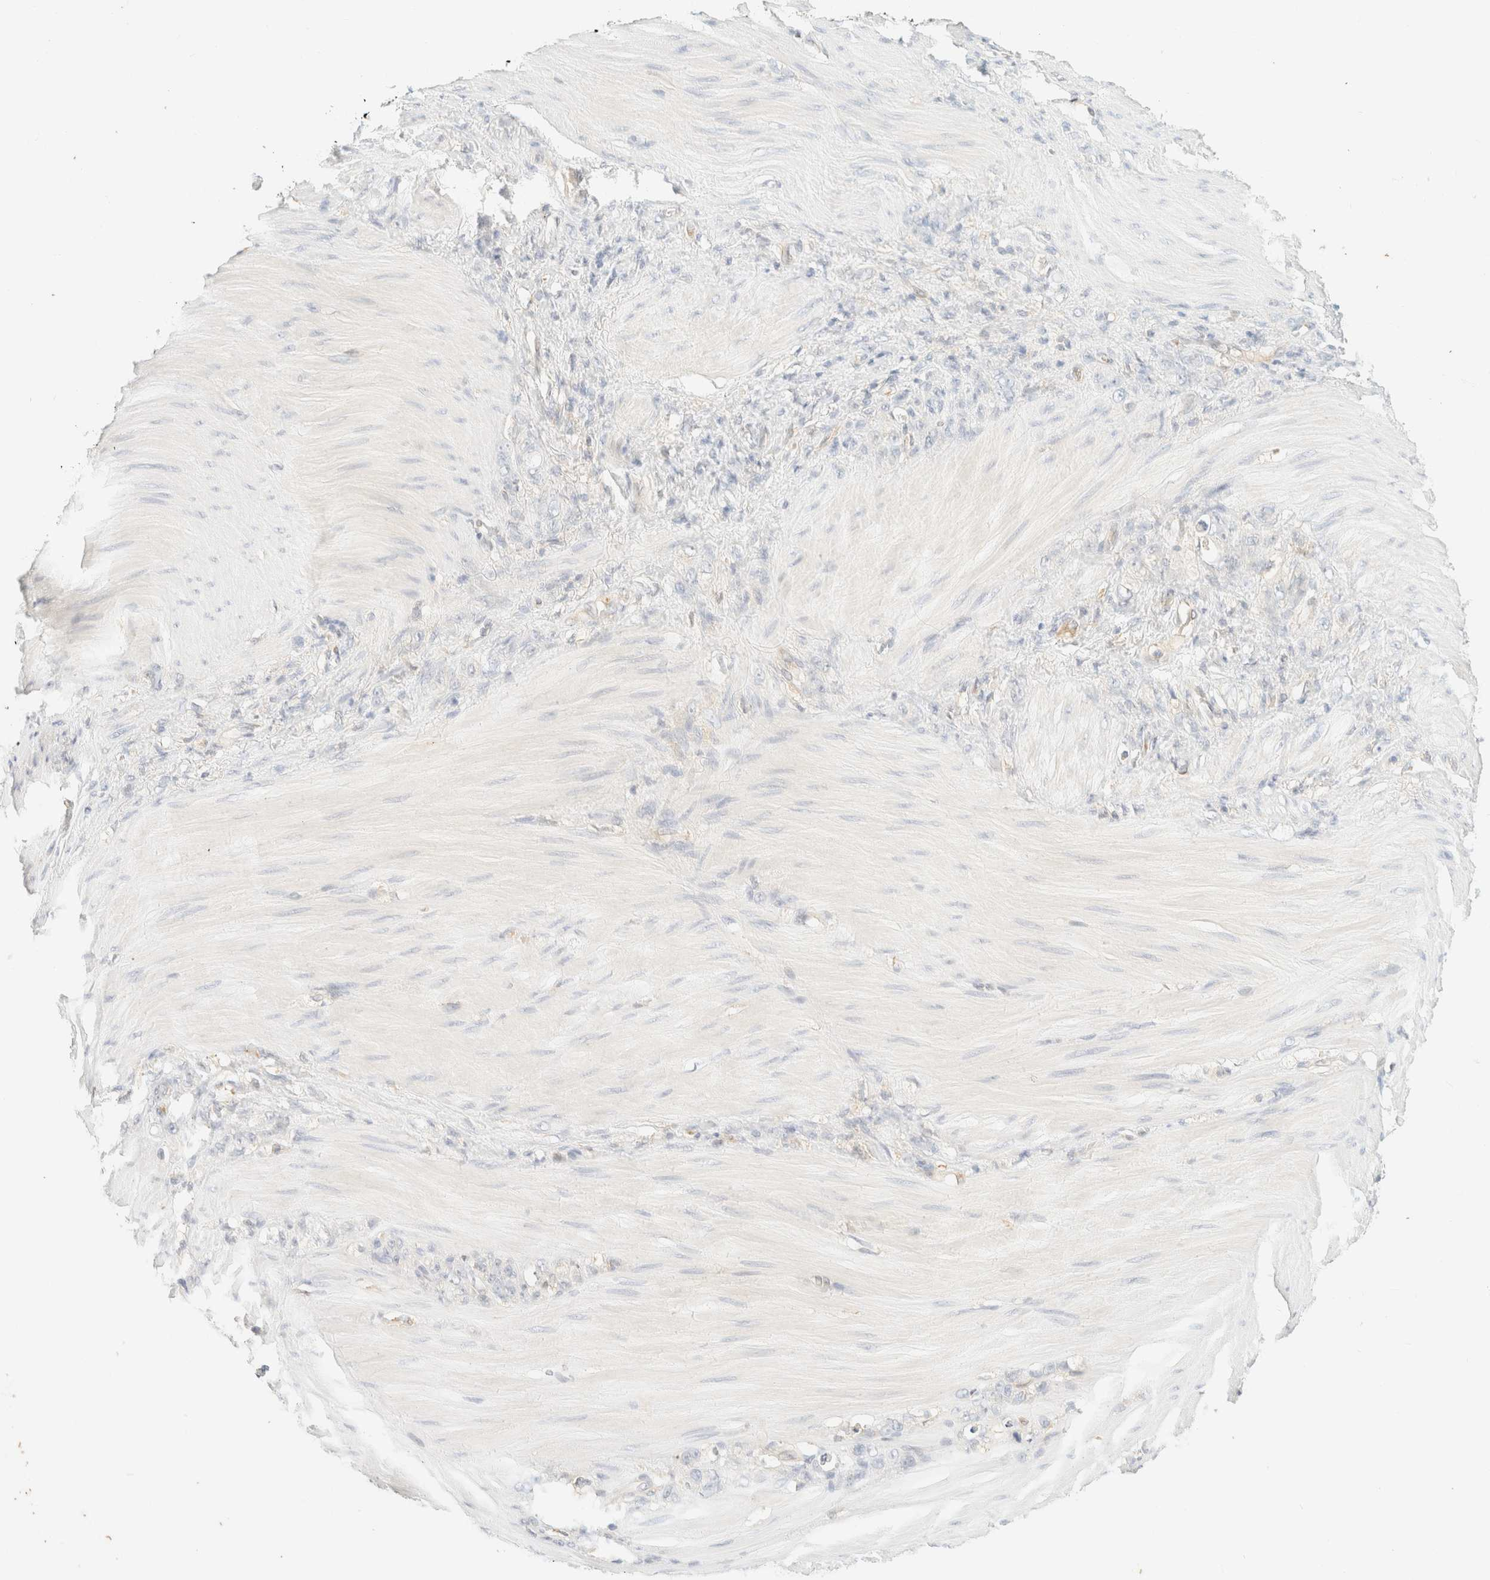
{"staining": {"intensity": "negative", "quantity": "none", "location": "none"}, "tissue": "stomach cancer", "cell_type": "Tumor cells", "image_type": "cancer", "snomed": [{"axis": "morphology", "description": "Normal tissue, NOS"}, {"axis": "morphology", "description": "Adenocarcinoma, NOS"}, {"axis": "topography", "description": "Stomach"}], "caption": "A histopathology image of human stomach cancer is negative for staining in tumor cells.", "gene": "FHOD1", "patient": {"sex": "male", "age": 82}}